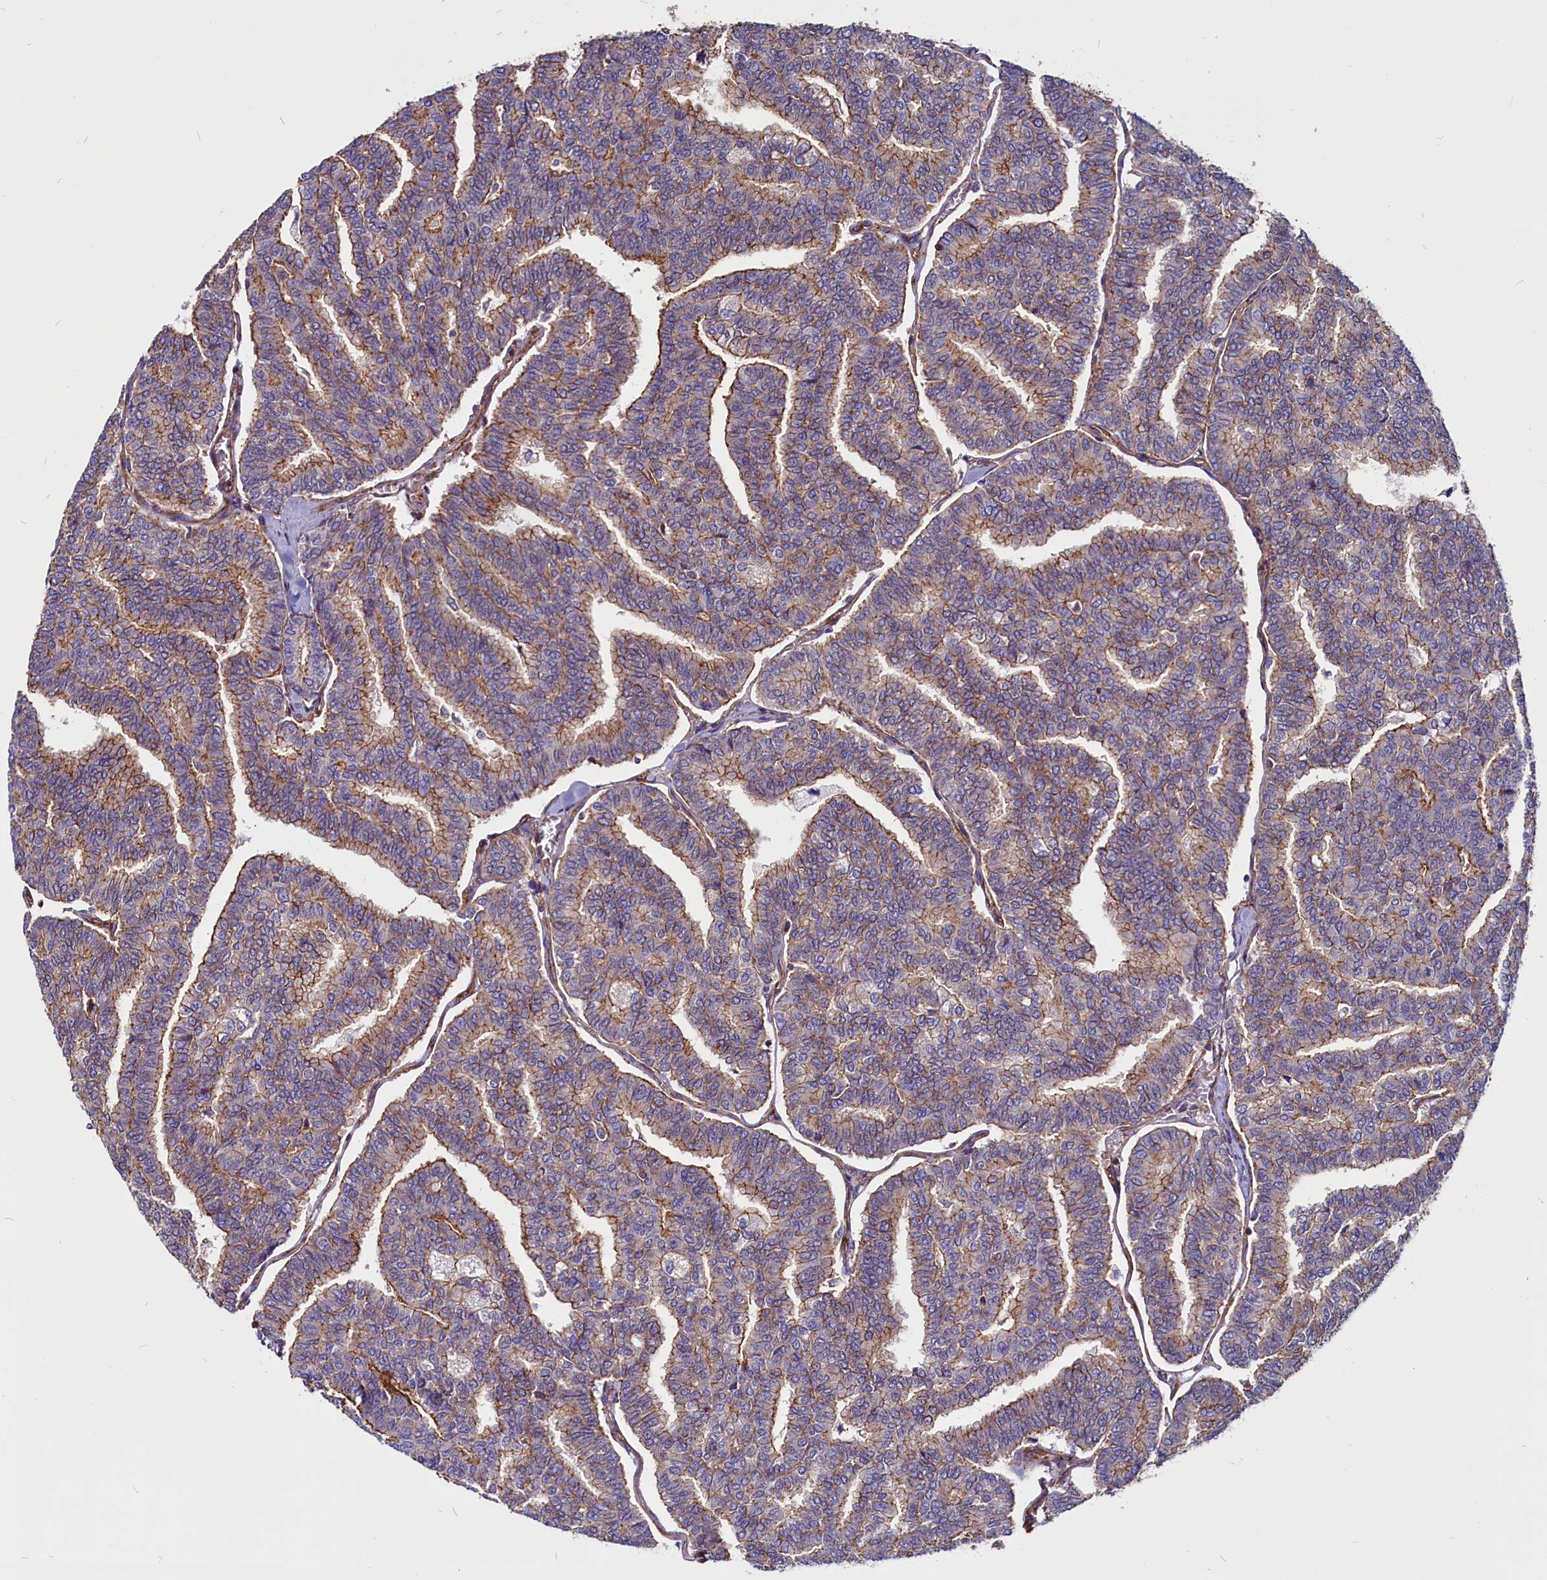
{"staining": {"intensity": "moderate", "quantity": "25%-75%", "location": "cytoplasmic/membranous"}, "tissue": "thyroid cancer", "cell_type": "Tumor cells", "image_type": "cancer", "snomed": [{"axis": "morphology", "description": "Papillary adenocarcinoma, NOS"}, {"axis": "topography", "description": "Thyroid gland"}], "caption": "Immunohistochemical staining of human thyroid cancer reveals medium levels of moderate cytoplasmic/membranous protein staining in approximately 25%-75% of tumor cells. (Stains: DAB in brown, nuclei in blue, Microscopy: brightfield microscopy at high magnification).", "gene": "ZNF749", "patient": {"sex": "female", "age": 35}}